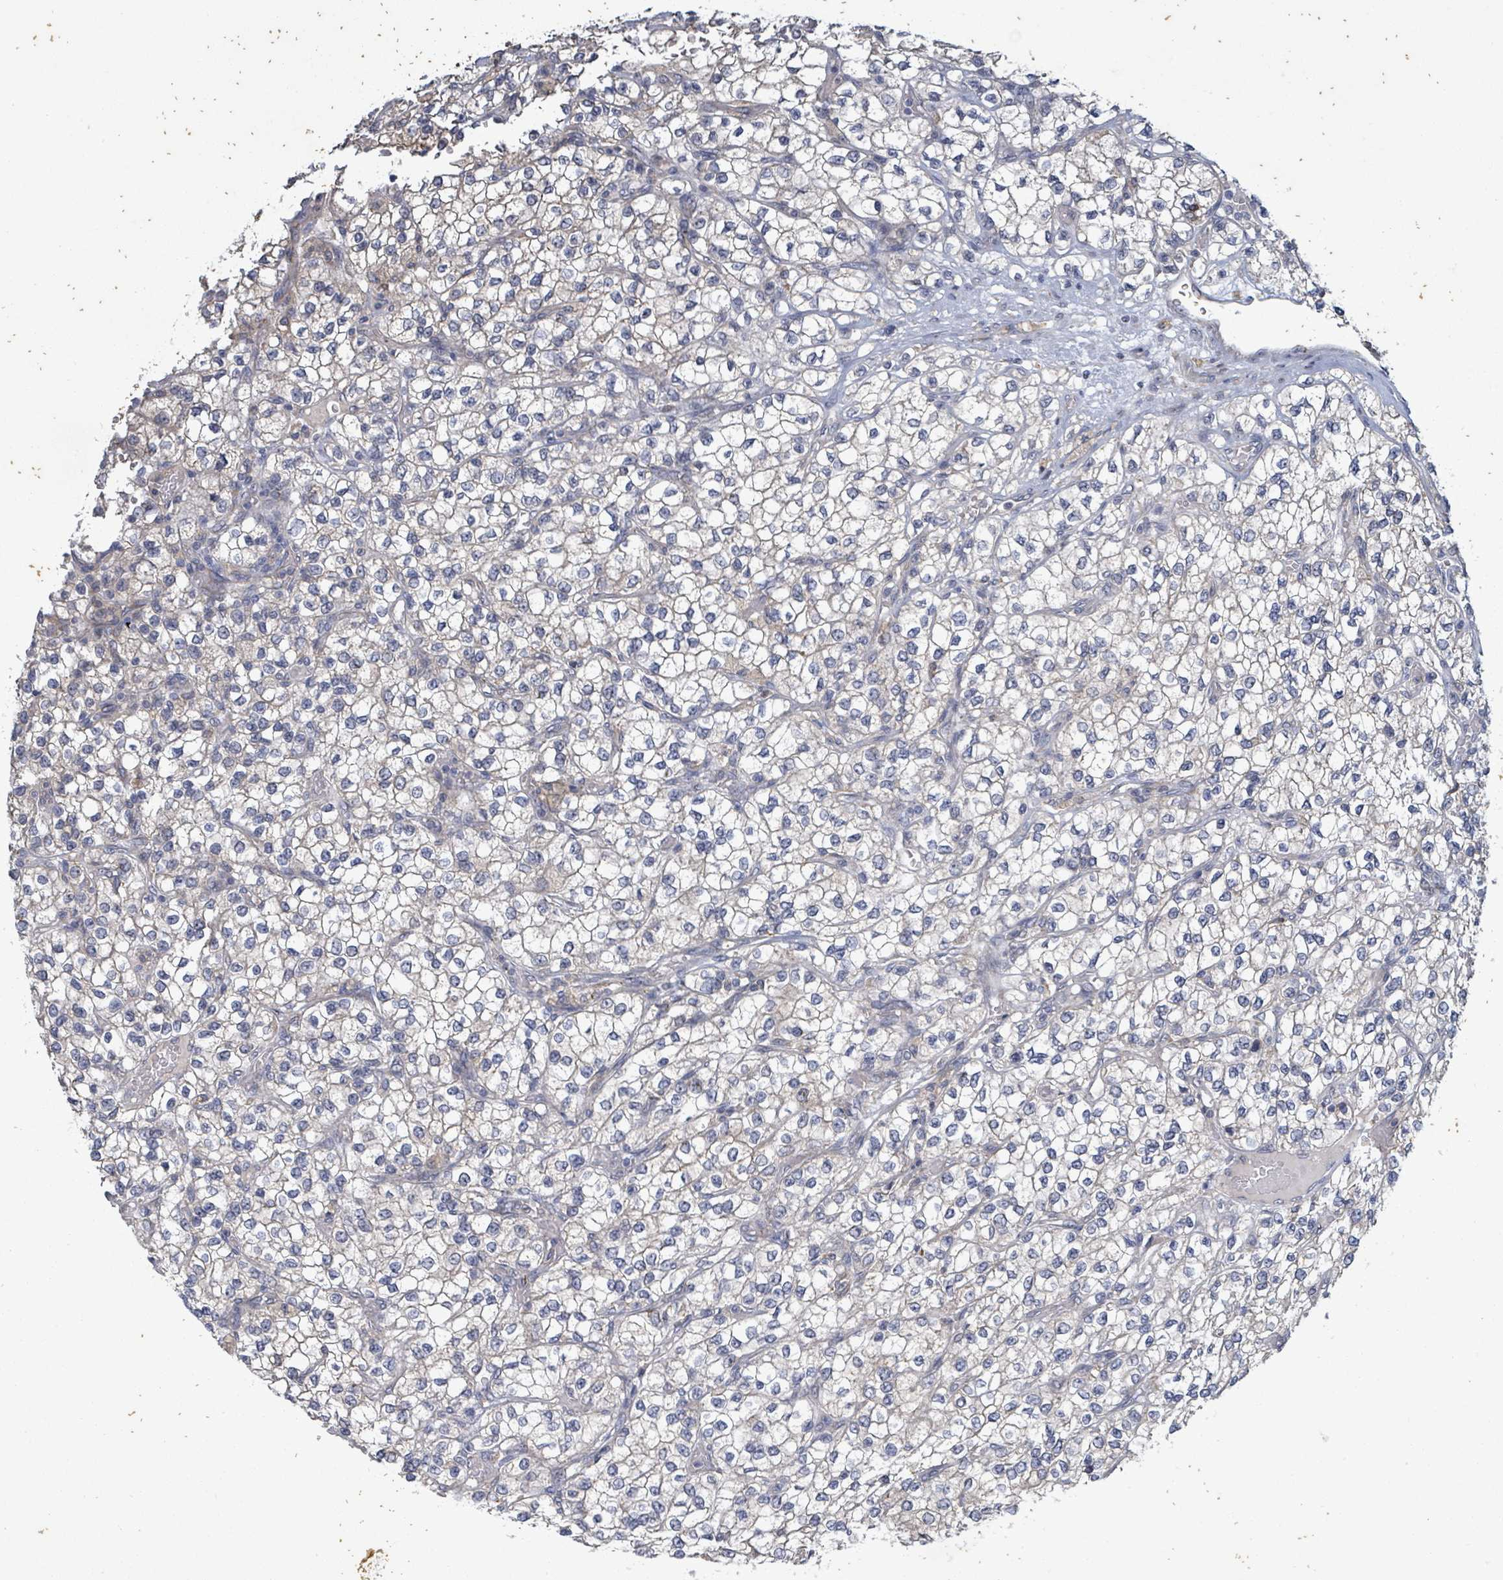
{"staining": {"intensity": "weak", "quantity": "25%-75%", "location": "cytoplasmic/membranous"}, "tissue": "renal cancer", "cell_type": "Tumor cells", "image_type": "cancer", "snomed": [{"axis": "morphology", "description": "Adenocarcinoma, NOS"}, {"axis": "topography", "description": "Kidney"}], "caption": "A brown stain highlights weak cytoplasmic/membranous staining of a protein in renal adenocarcinoma tumor cells. The protein is stained brown, and the nuclei are stained in blue (DAB IHC with brightfield microscopy, high magnification).", "gene": "ATP13A1", "patient": {"sex": "male", "age": 80}}